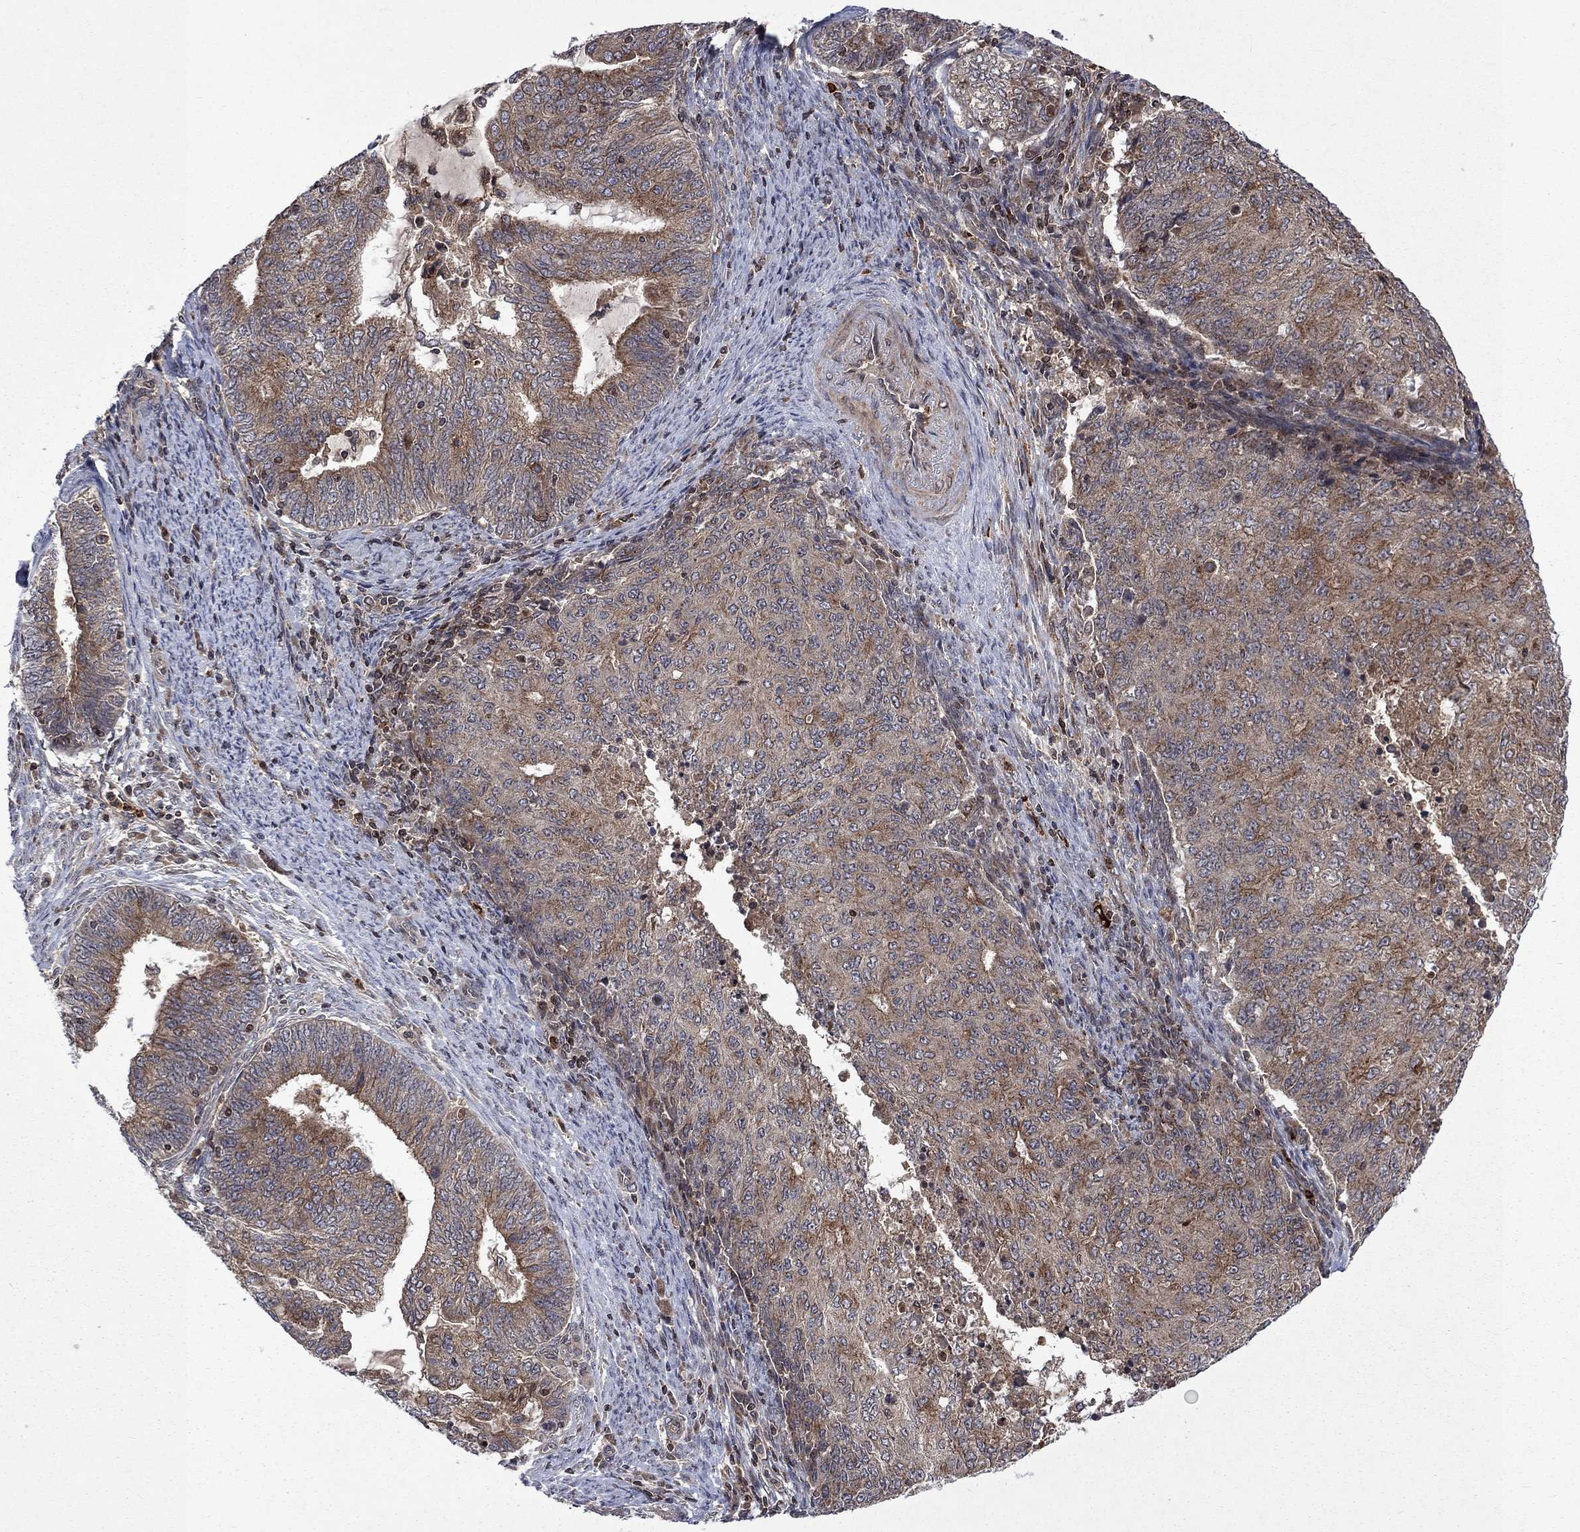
{"staining": {"intensity": "weak", "quantity": ">75%", "location": "cytoplasmic/membranous"}, "tissue": "endometrial cancer", "cell_type": "Tumor cells", "image_type": "cancer", "snomed": [{"axis": "morphology", "description": "Adenocarcinoma, NOS"}, {"axis": "topography", "description": "Endometrium"}], "caption": "Immunohistochemical staining of human endometrial adenocarcinoma demonstrates weak cytoplasmic/membranous protein staining in about >75% of tumor cells. Nuclei are stained in blue.", "gene": "TMEM33", "patient": {"sex": "female", "age": 82}}